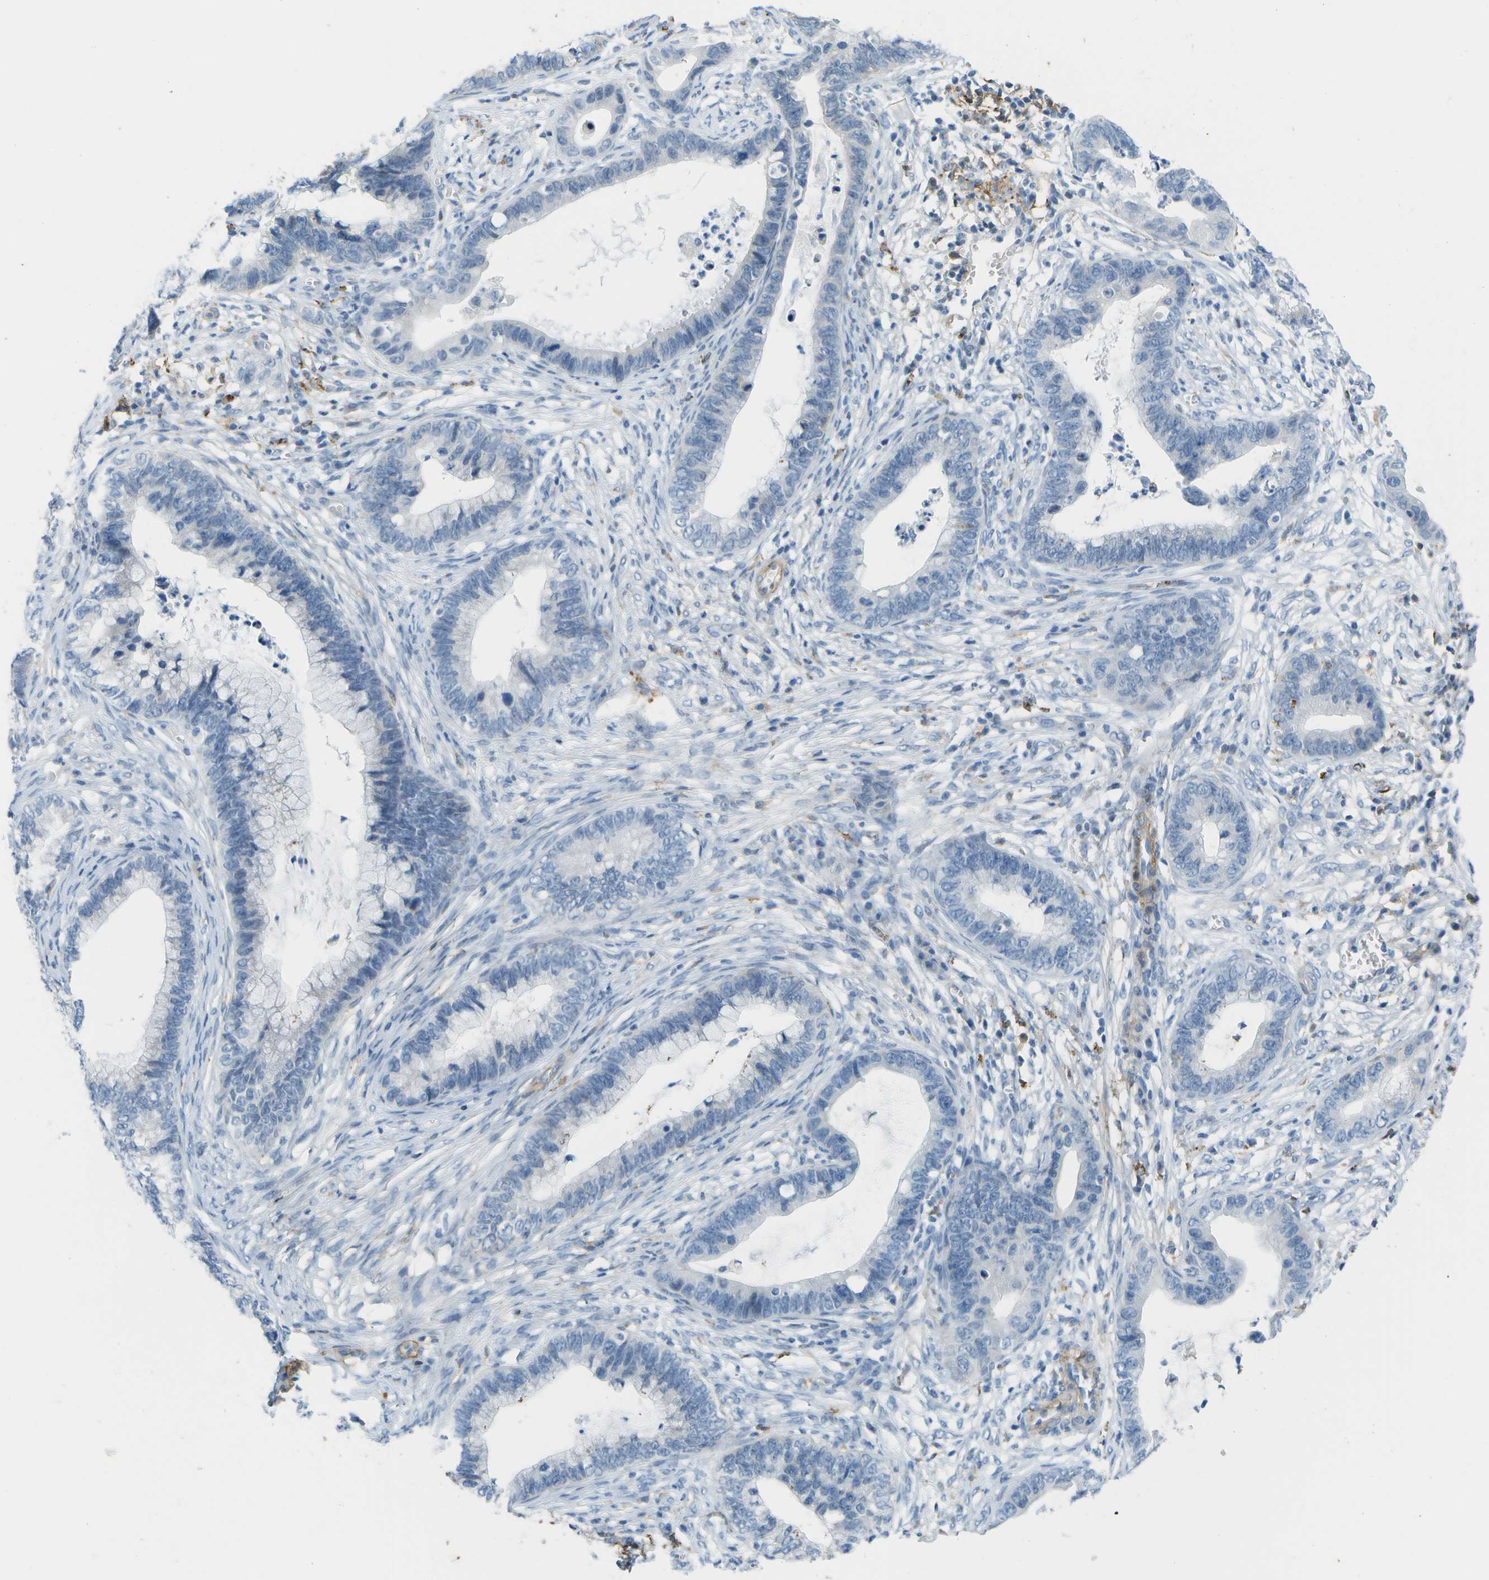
{"staining": {"intensity": "negative", "quantity": "none", "location": "none"}, "tissue": "cervical cancer", "cell_type": "Tumor cells", "image_type": "cancer", "snomed": [{"axis": "morphology", "description": "Adenocarcinoma, NOS"}, {"axis": "topography", "description": "Cervix"}], "caption": "Tumor cells are negative for protein expression in human cervical adenocarcinoma.", "gene": "ZBTB43", "patient": {"sex": "female", "age": 44}}